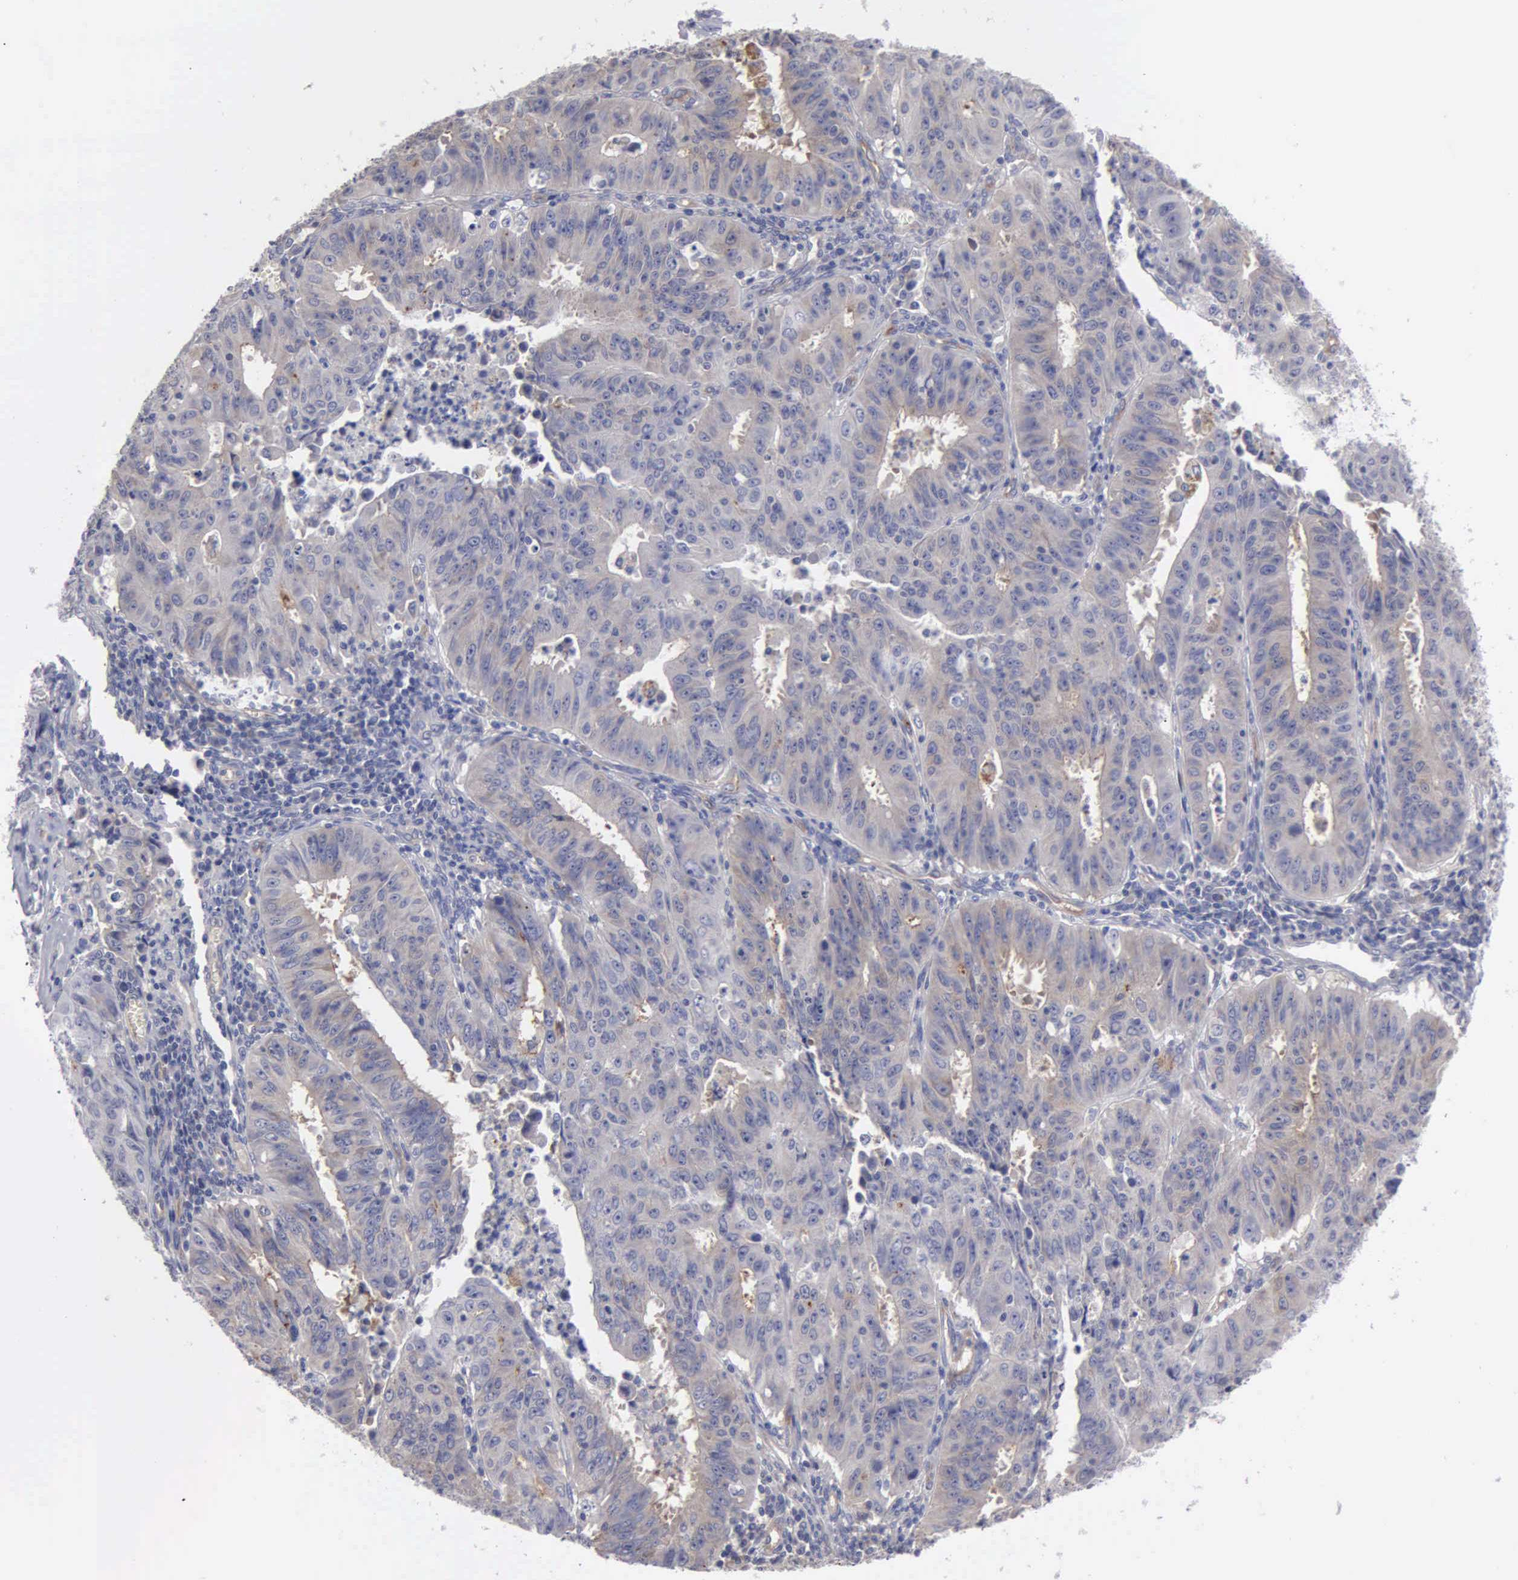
{"staining": {"intensity": "moderate", "quantity": "<25%", "location": "cytoplasmic/membranous"}, "tissue": "endometrial cancer", "cell_type": "Tumor cells", "image_type": "cancer", "snomed": [{"axis": "morphology", "description": "Adenocarcinoma, NOS"}, {"axis": "topography", "description": "Endometrium"}], "caption": "The micrograph shows a brown stain indicating the presence of a protein in the cytoplasmic/membranous of tumor cells in endometrial cancer.", "gene": "RDX", "patient": {"sex": "female", "age": 42}}